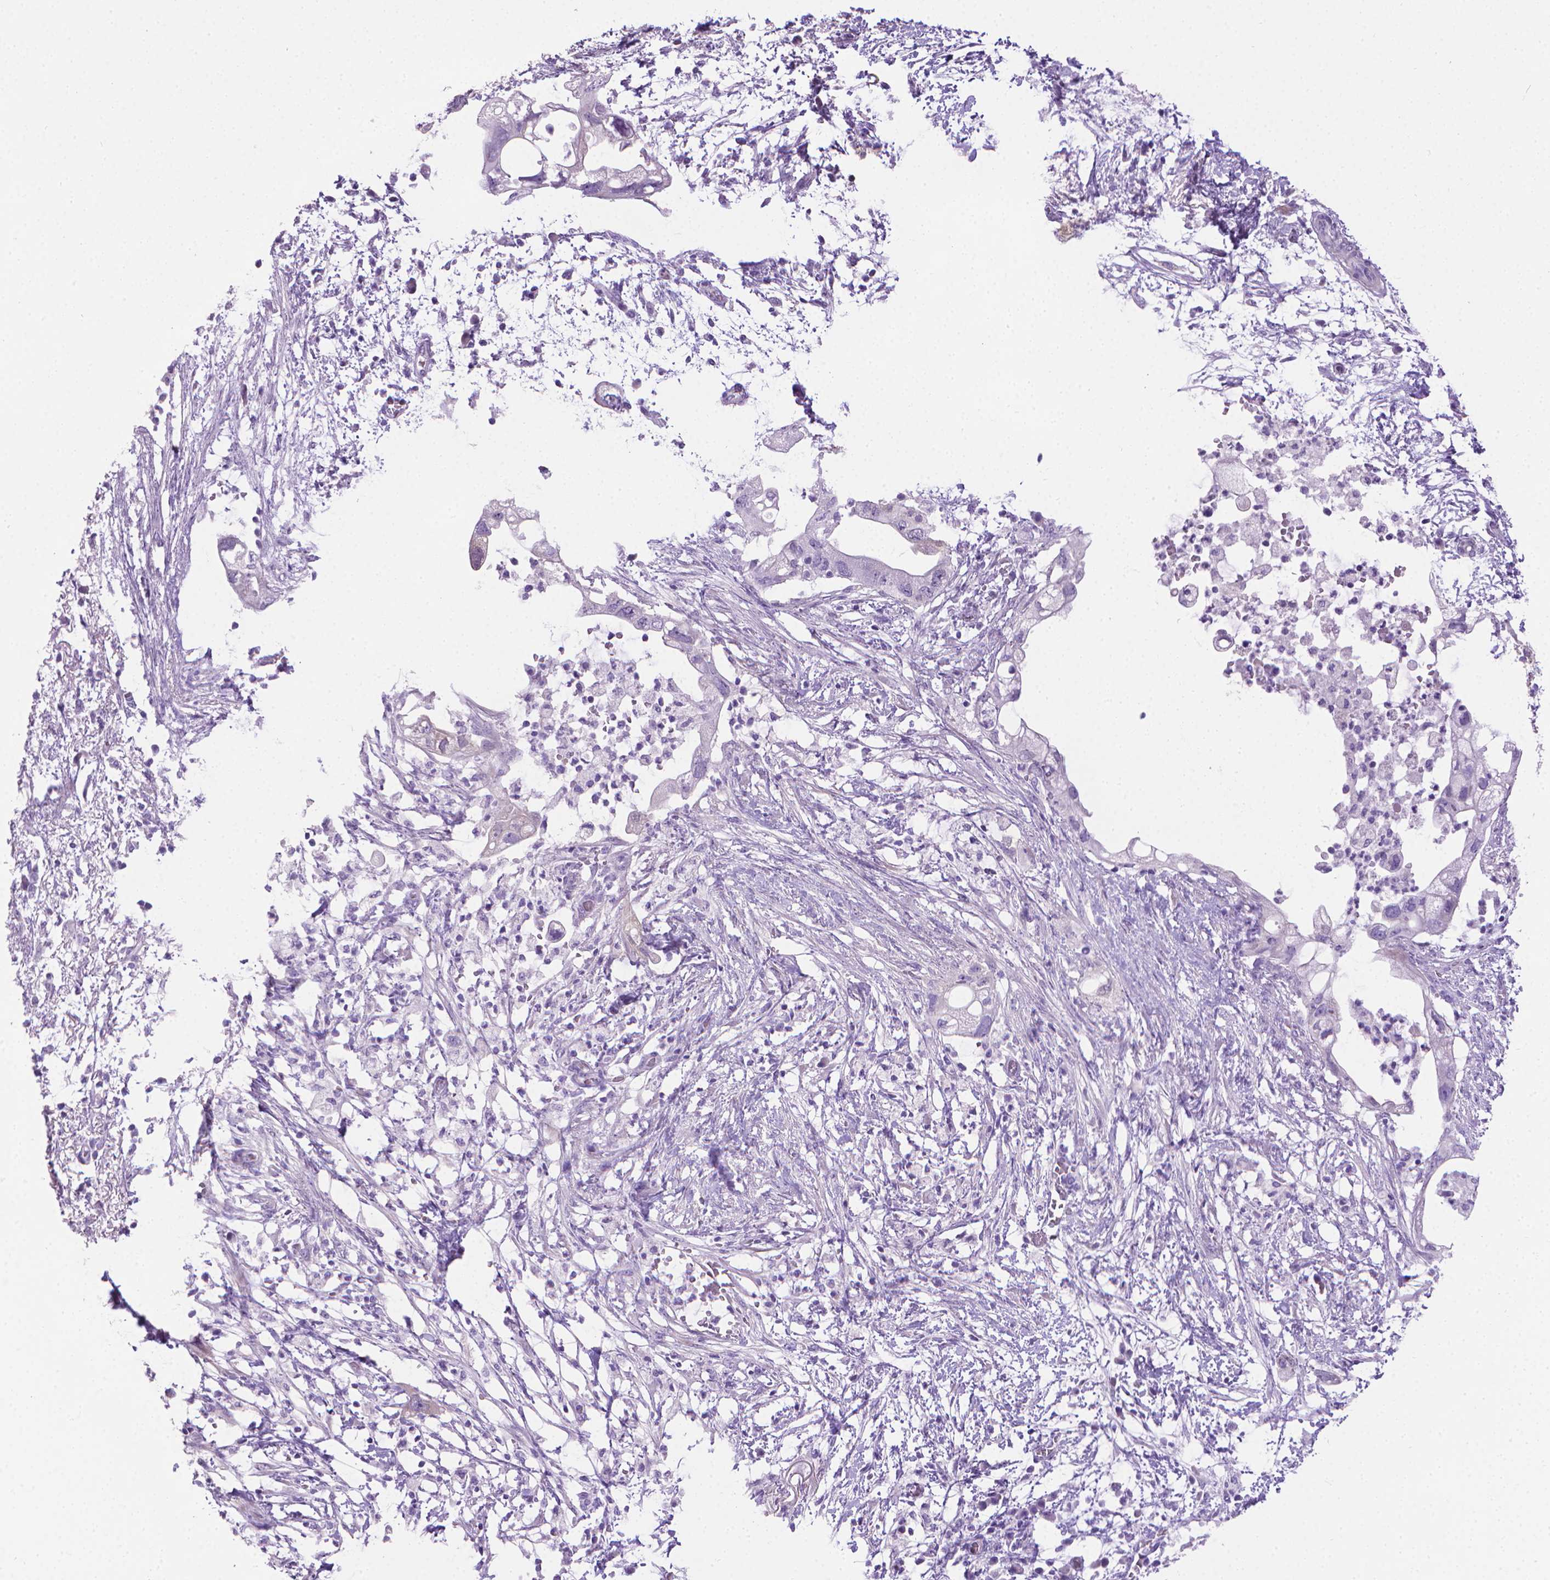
{"staining": {"intensity": "negative", "quantity": "none", "location": "none"}, "tissue": "pancreatic cancer", "cell_type": "Tumor cells", "image_type": "cancer", "snomed": [{"axis": "morphology", "description": "Adenocarcinoma, NOS"}, {"axis": "topography", "description": "Pancreas"}], "caption": "Histopathology image shows no significant protein expression in tumor cells of adenocarcinoma (pancreatic).", "gene": "PNMA2", "patient": {"sex": "female", "age": 72}}